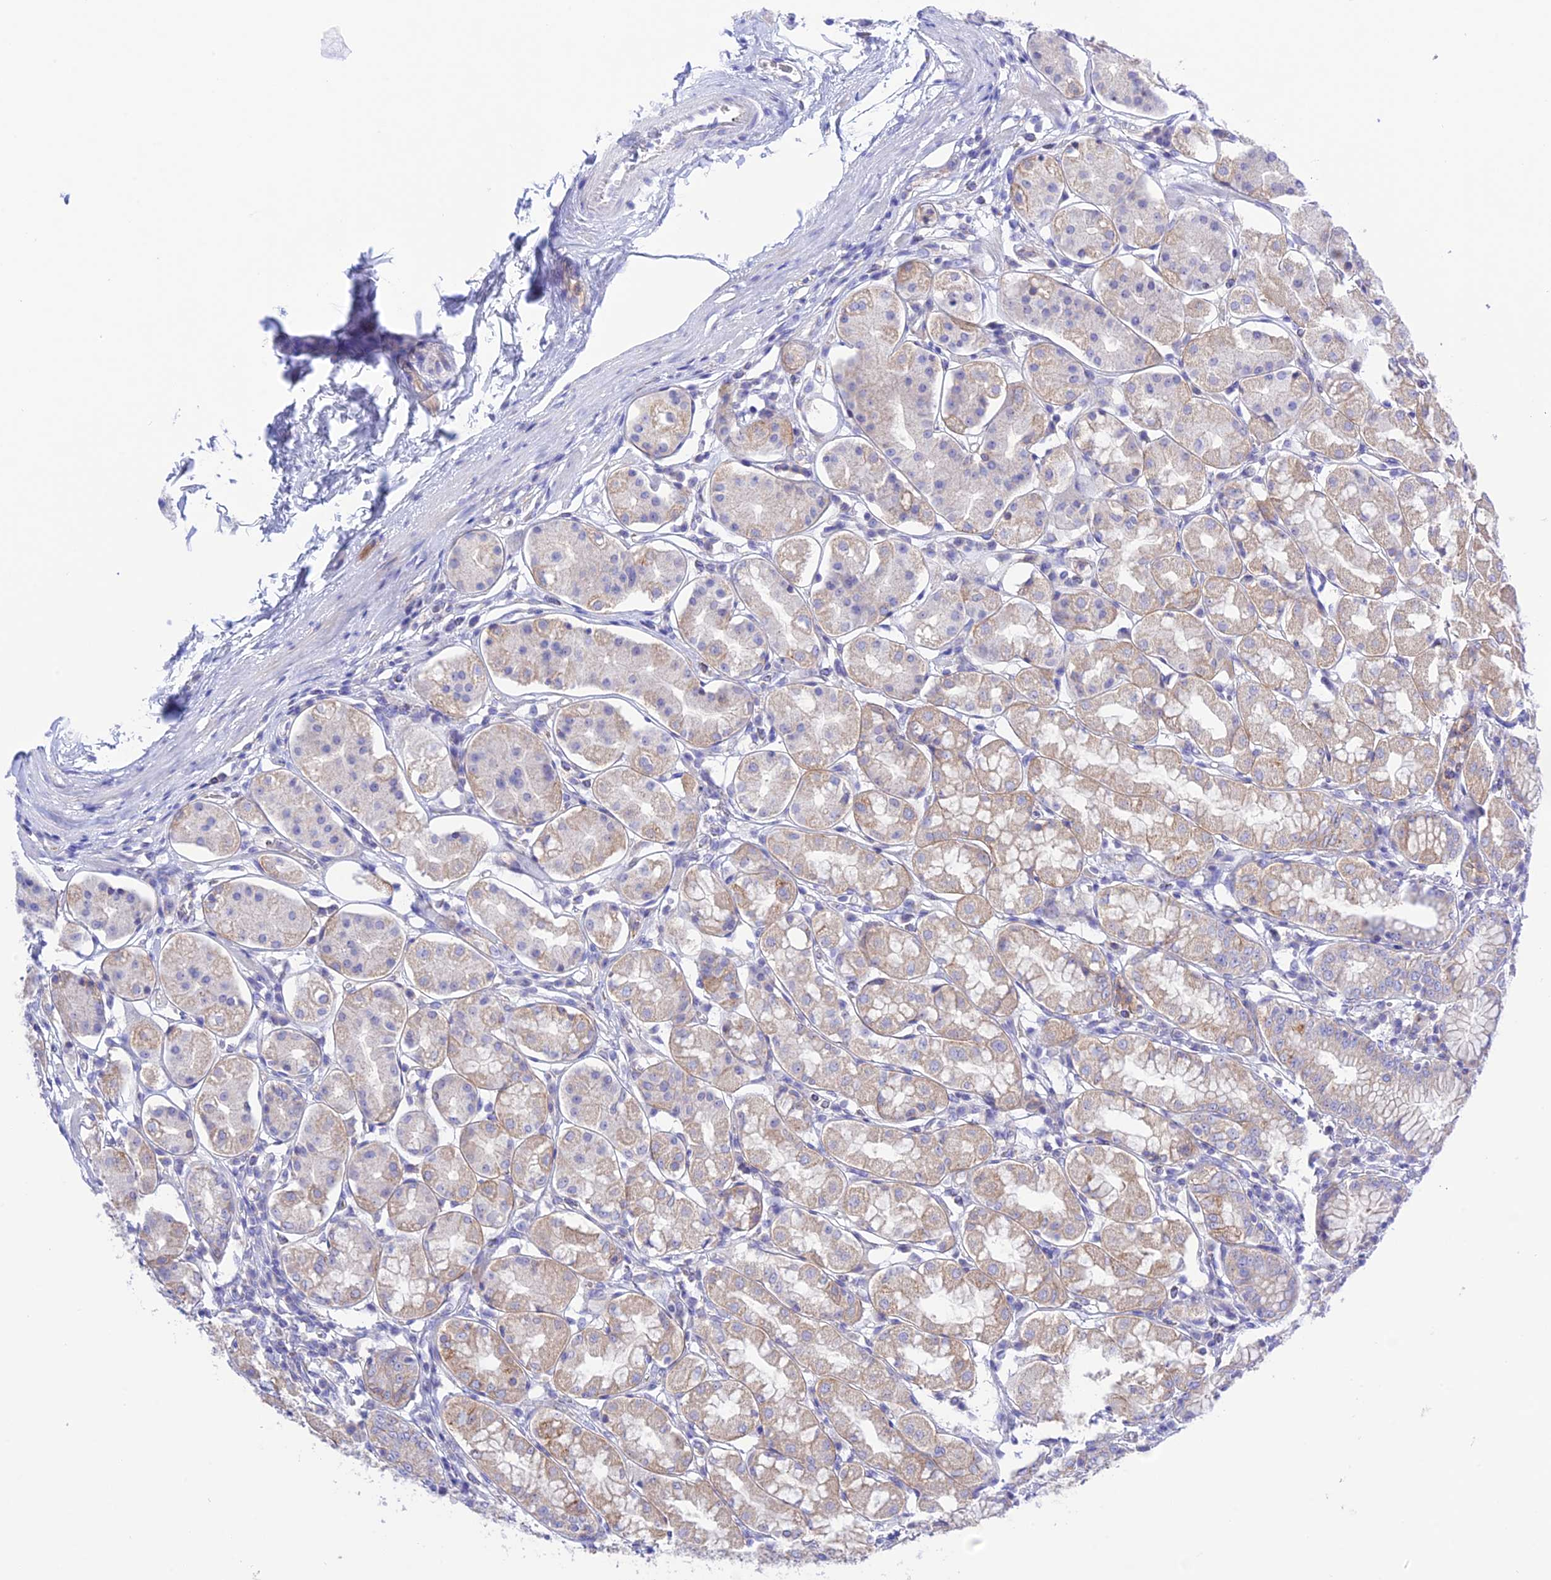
{"staining": {"intensity": "weak", "quantity": "<25%", "location": "cytoplasmic/membranous"}, "tissue": "stomach", "cell_type": "Glandular cells", "image_type": "normal", "snomed": [{"axis": "morphology", "description": "Normal tissue, NOS"}, {"axis": "topography", "description": "Stomach, lower"}], "caption": "Glandular cells show no significant protein staining in benign stomach.", "gene": "CHSY3", "patient": {"sex": "female", "age": 56}}